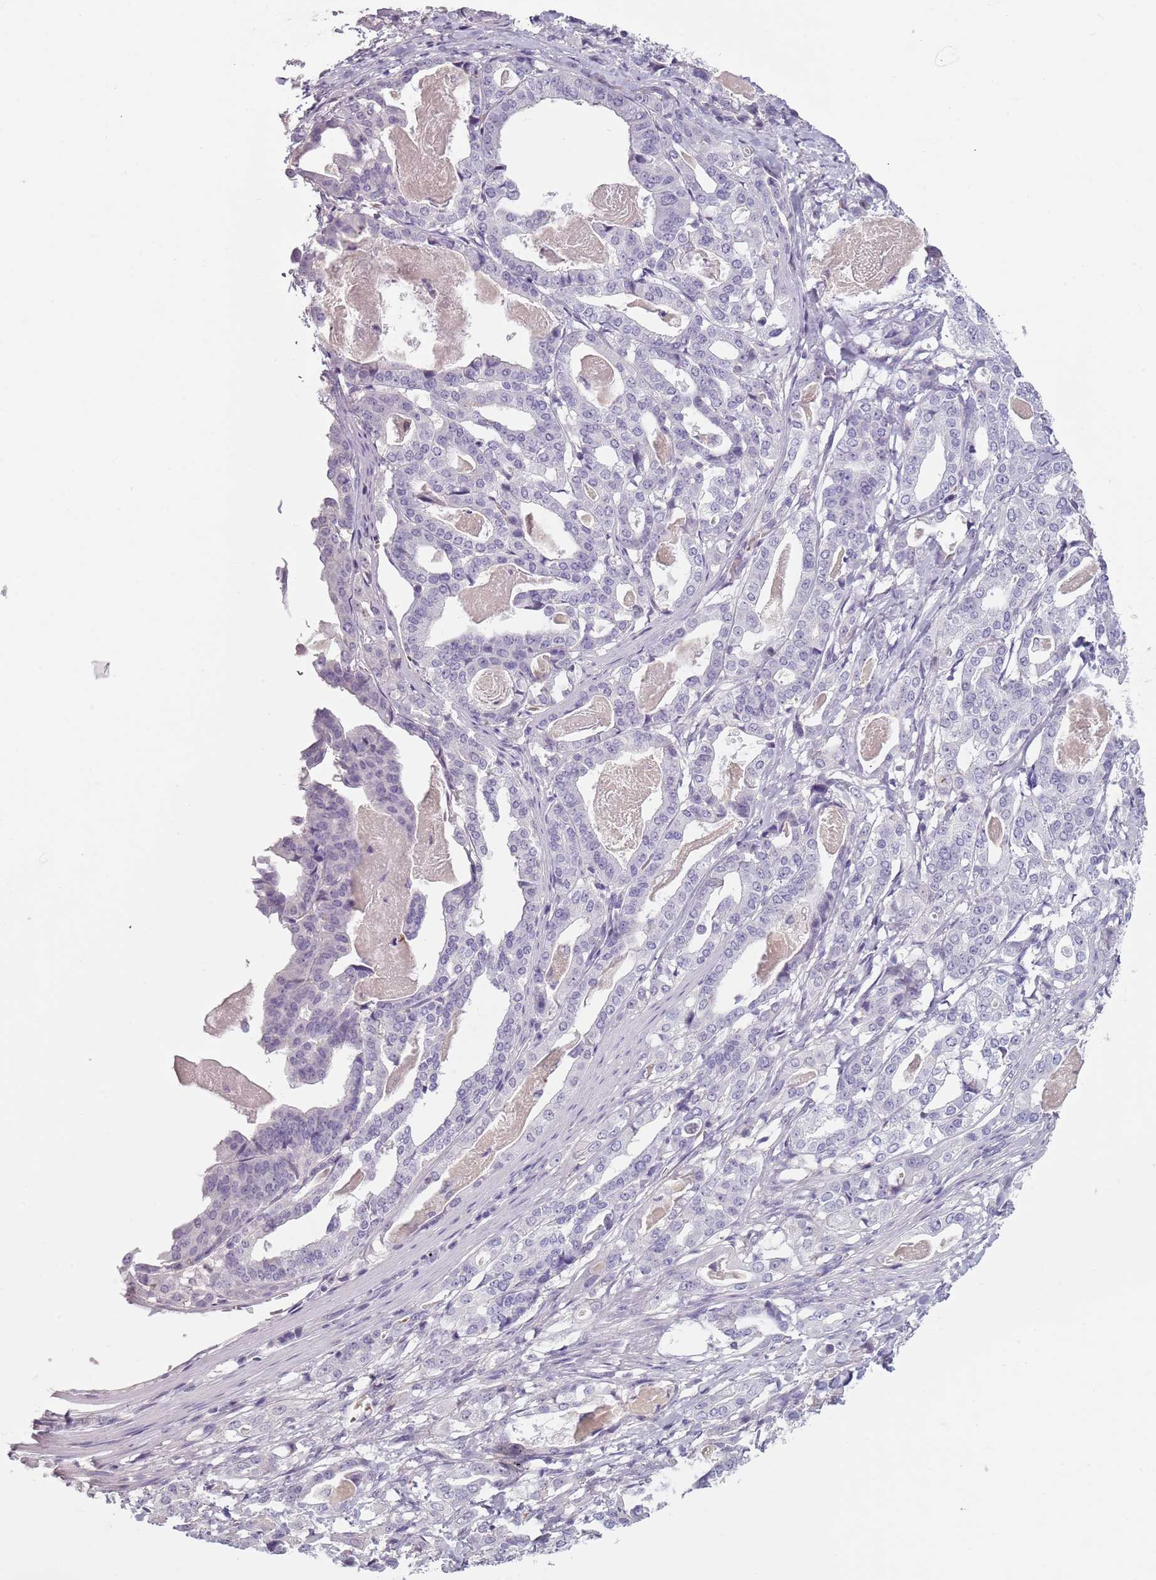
{"staining": {"intensity": "negative", "quantity": "none", "location": "none"}, "tissue": "stomach cancer", "cell_type": "Tumor cells", "image_type": "cancer", "snomed": [{"axis": "morphology", "description": "Adenocarcinoma, NOS"}, {"axis": "topography", "description": "Stomach"}], "caption": "Tumor cells are negative for brown protein staining in stomach cancer. (Immunohistochemistry (ihc), brightfield microscopy, high magnification).", "gene": "PIEZO1", "patient": {"sex": "male", "age": 48}}